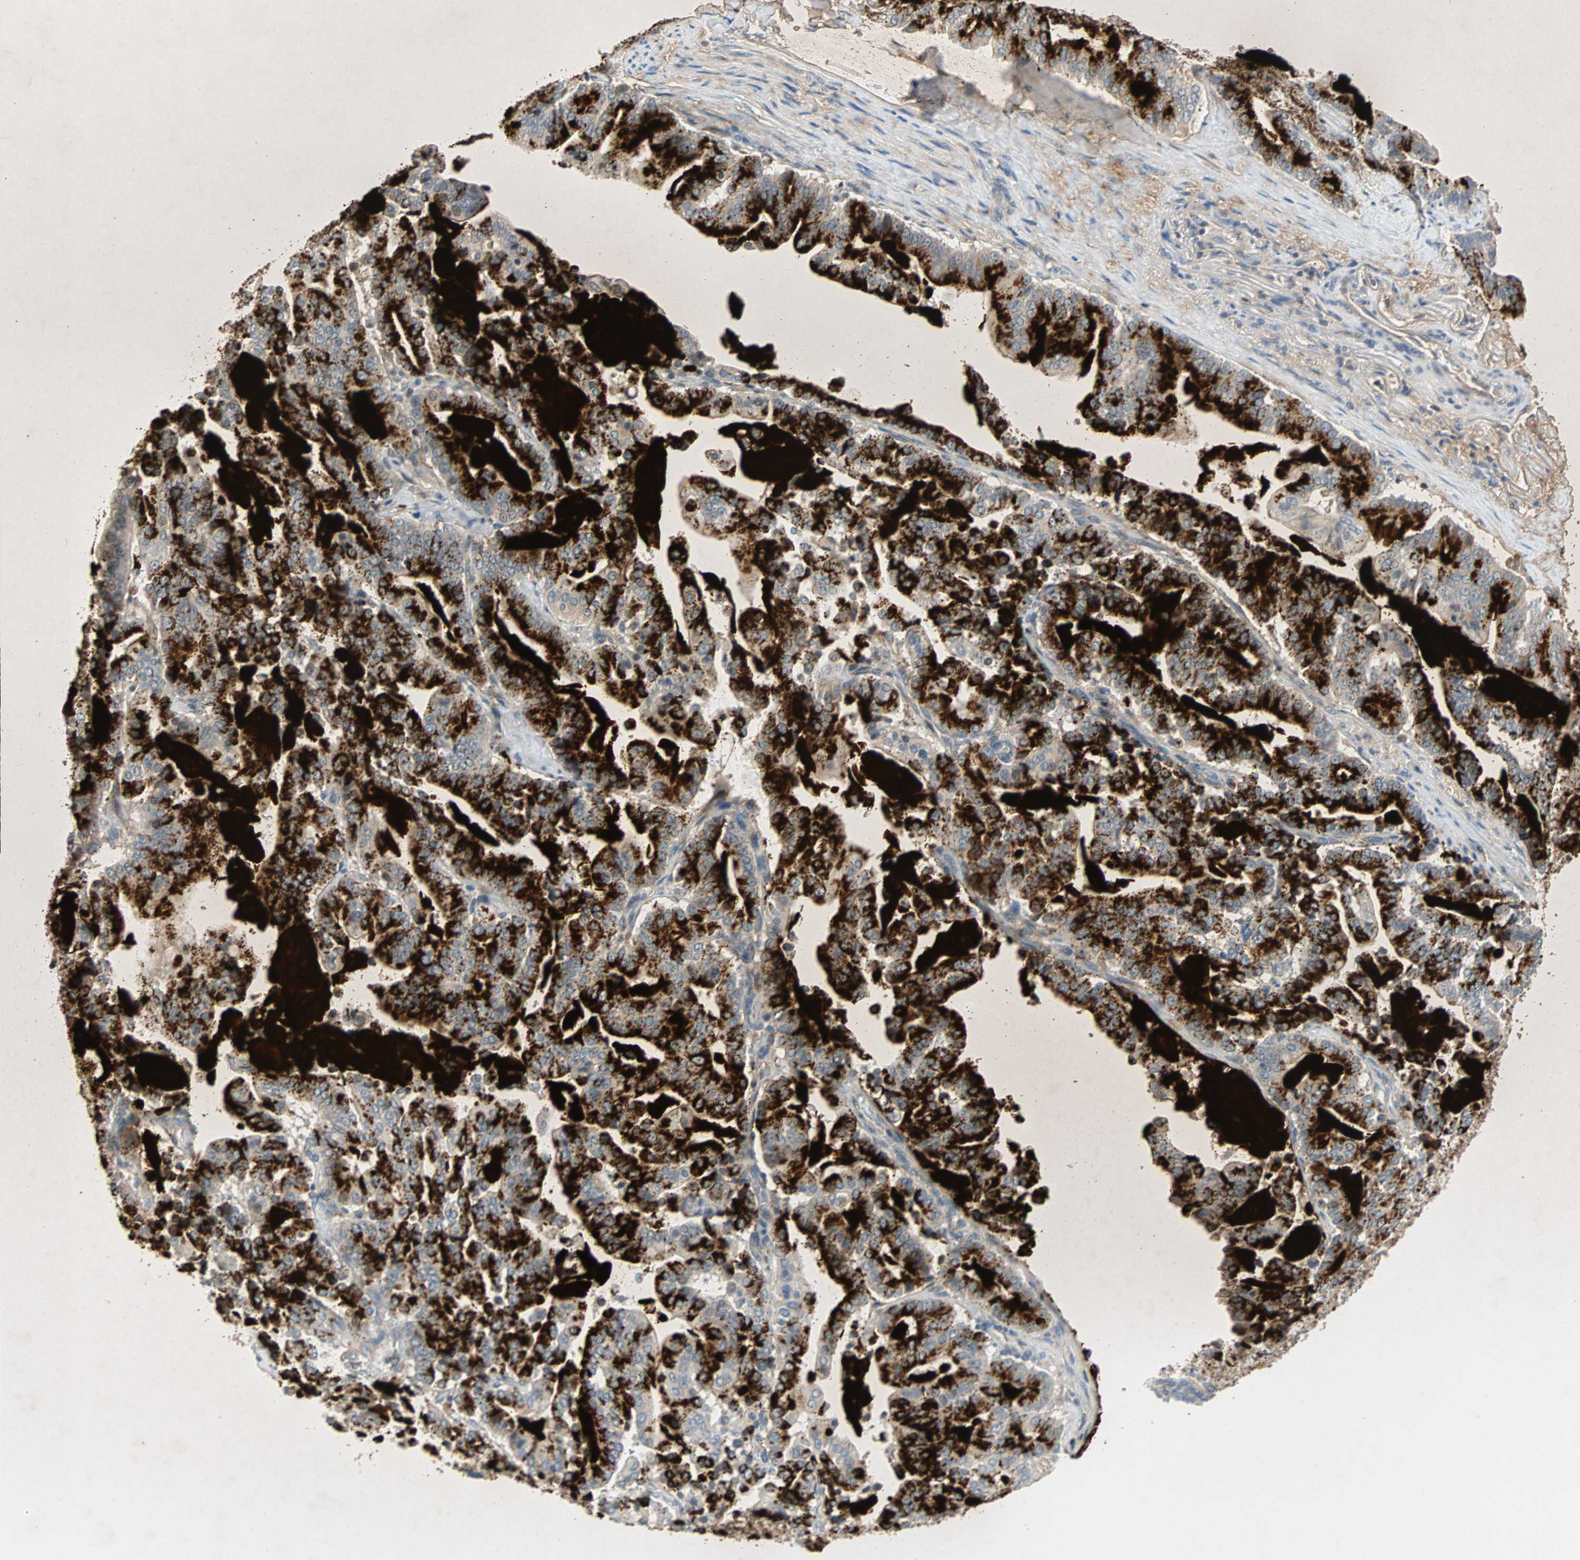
{"staining": {"intensity": "strong", "quantity": ">75%", "location": "cytoplasmic/membranous"}, "tissue": "pancreatic cancer", "cell_type": "Tumor cells", "image_type": "cancer", "snomed": [{"axis": "morphology", "description": "Adenocarcinoma, NOS"}, {"axis": "topography", "description": "Pancreas"}], "caption": "Immunohistochemistry (IHC) (DAB (3,3'-diaminobenzidine)) staining of human pancreatic adenocarcinoma demonstrates strong cytoplasmic/membranous protein expression in approximately >75% of tumor cells.", "gene": "MAP4K1", "patient": {"sex": "male", "age": 63}}